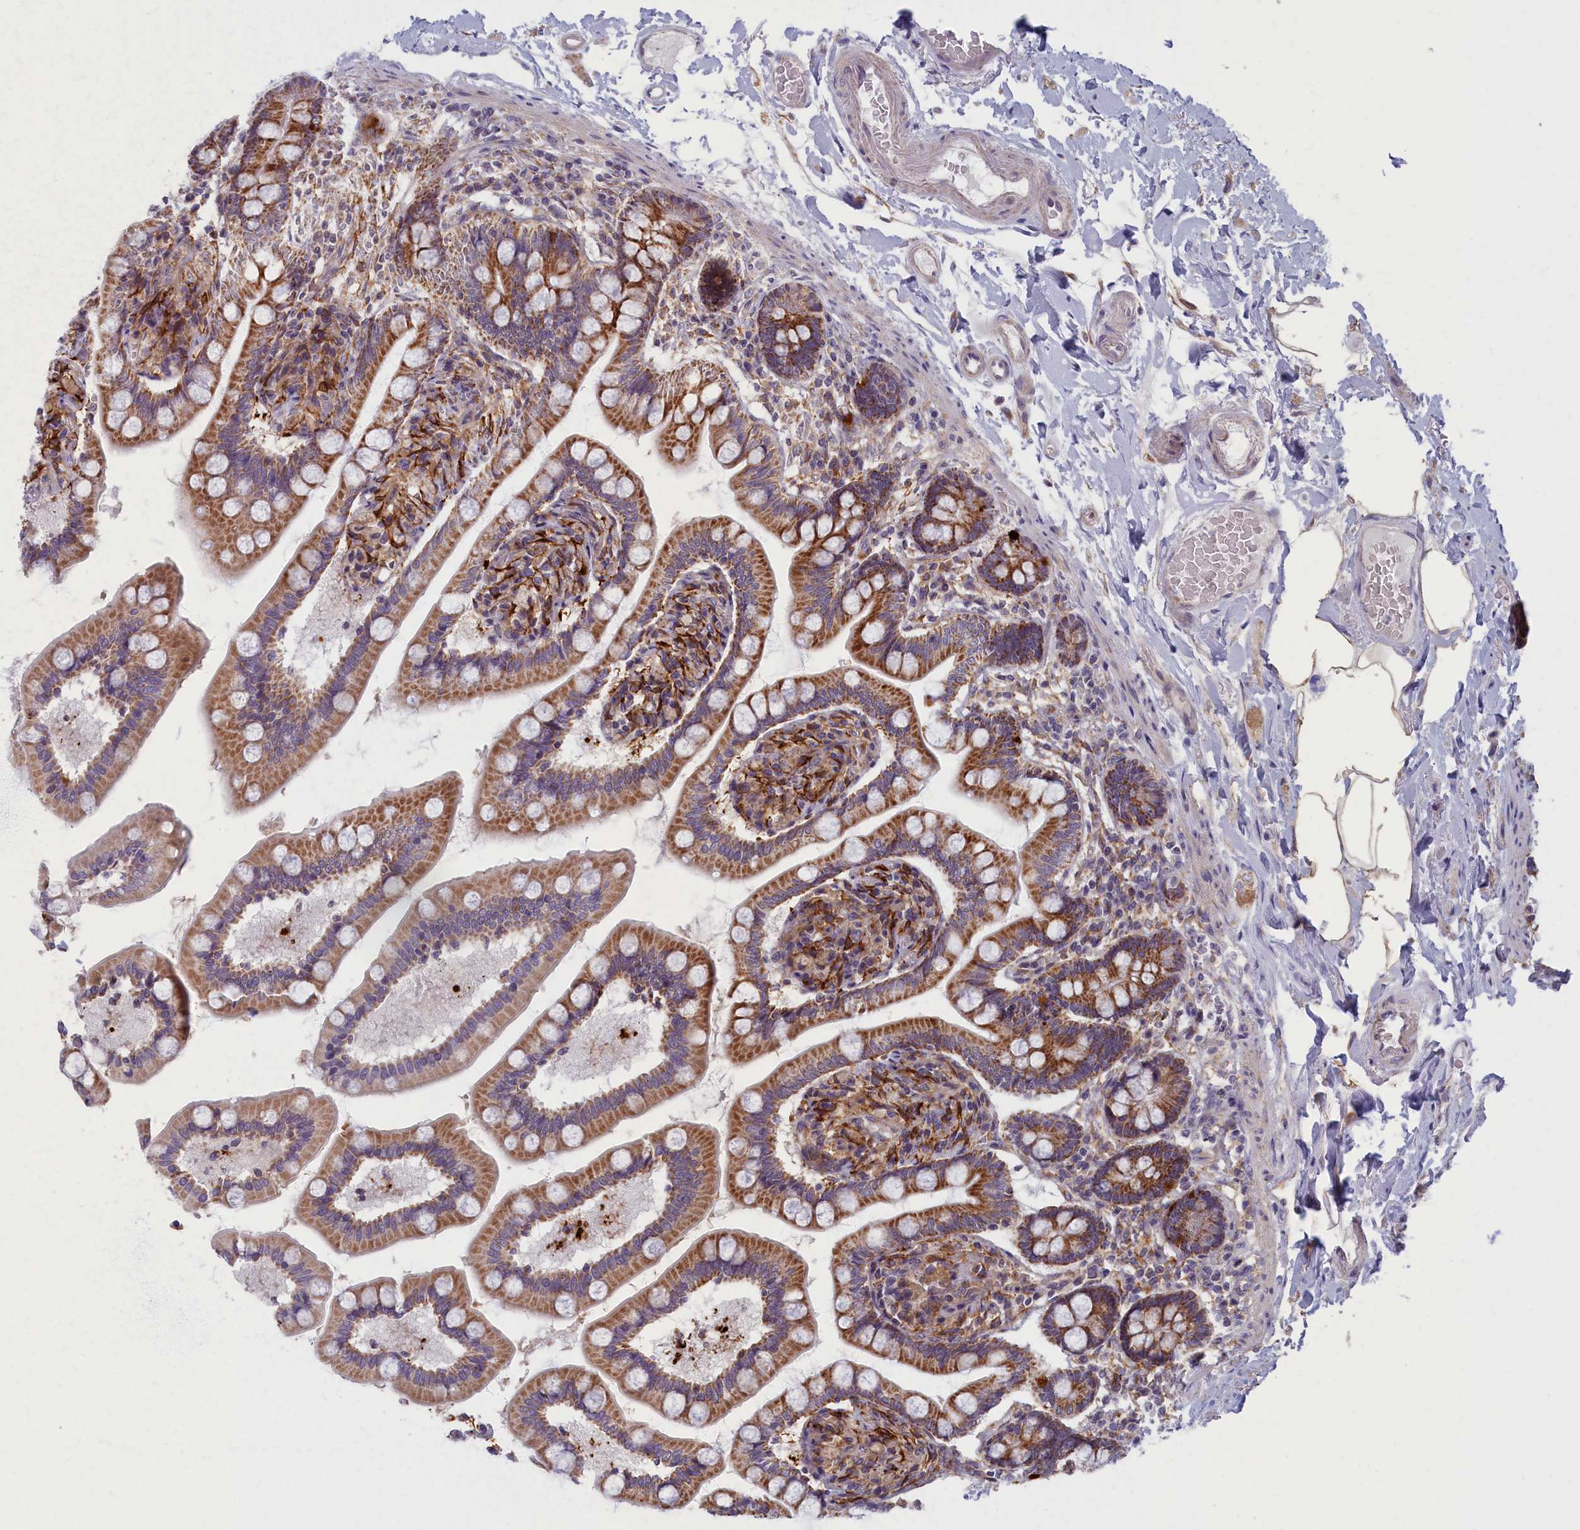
{"staining": {"intensity": "moderate", "quantity": ">75%", "location": "cytoplasmic/membranous"}, "tissue": "small intestine", "cell_type": "Glandular cells", "image_type": "normal", "snomed": [{"axis": "morphology", "description": "Normal tissue, NOS"}, {"axis": "topography", "description": "Small intestine"}], "caption": "IHC histopathology image of unremarkable small intestine: human small intestine stained using immunohistochemistry demonstrates medium levels of moderate protein expression localized specifically in the cytoplasmic/membranous of glandular cells, appearing as a cytoplasmic/membranous brown color.", "gene": "MRPS25", "patient": {"sex": "female", "age": 64}}